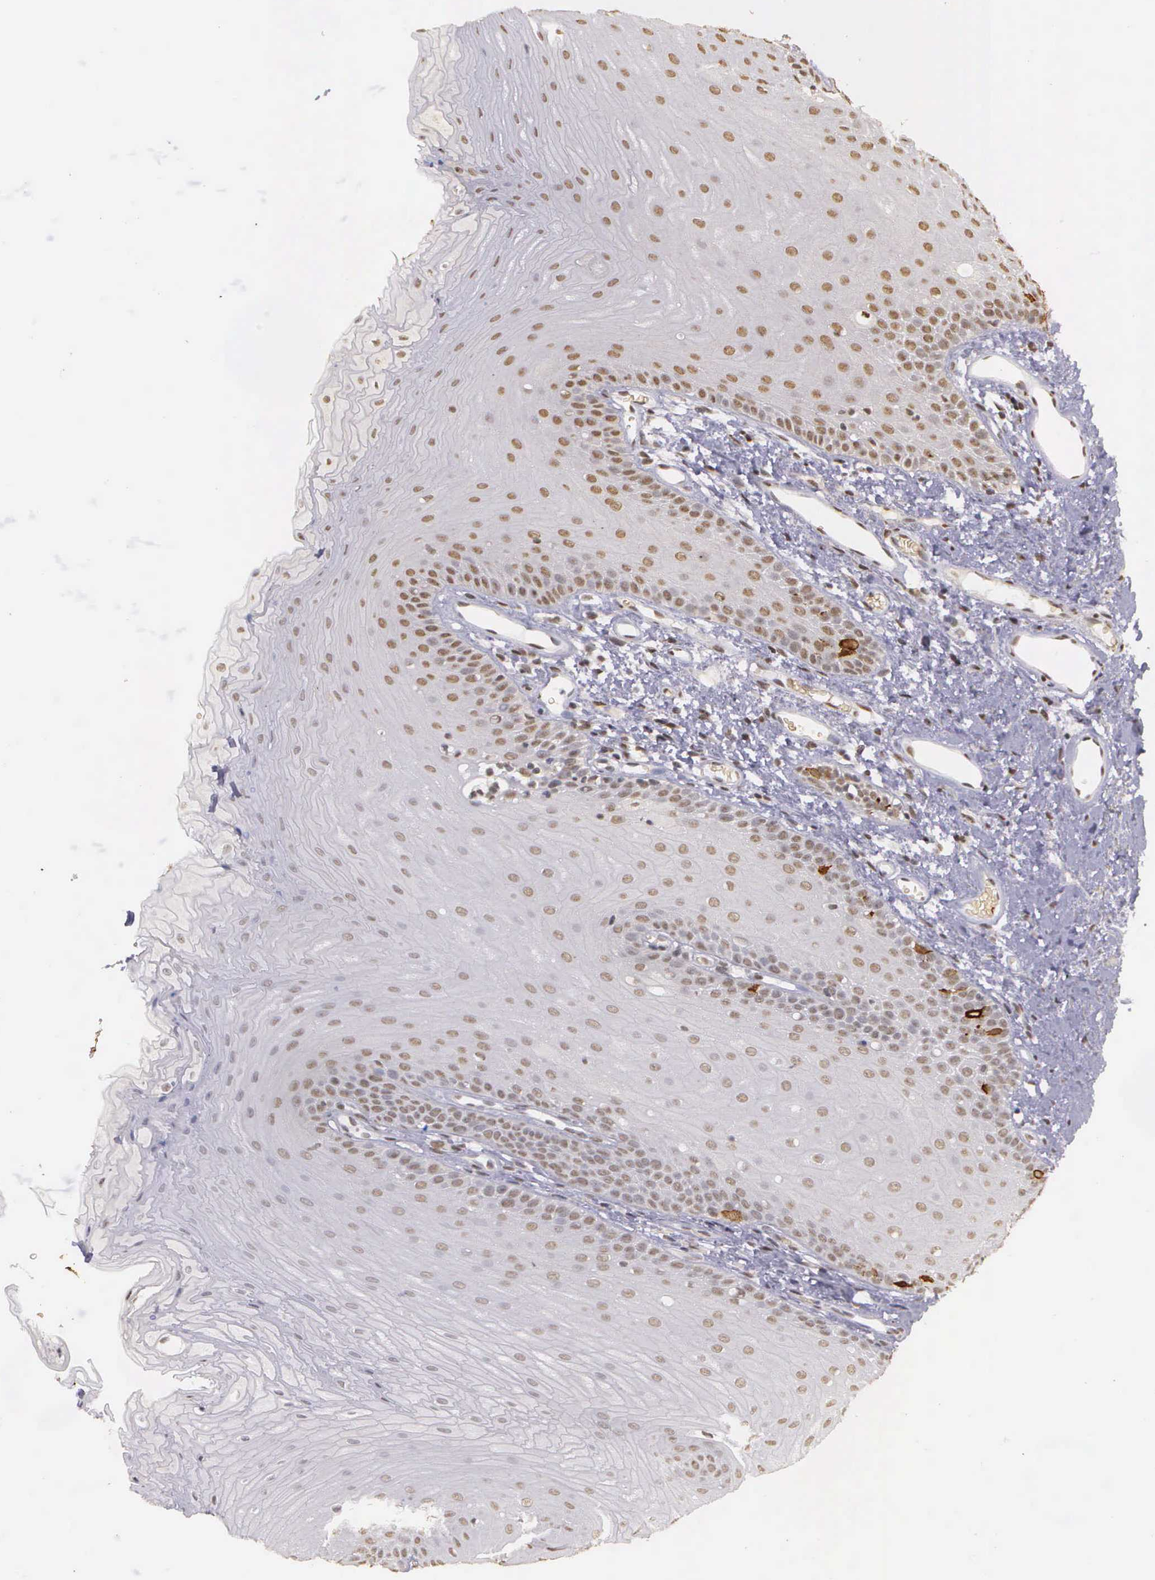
{"staining": {"intensity": "weak", "quantity": "25%-75%", "location": "nuclear"}, "tissue": "oral mucosa", "cell_type": "Squamous epithelial cells", "image_type": "normal", "snomed": [{"axis": "morphology", "description": "Normal tissue, NOS"}, {"axis": "topography", "description": "Oral tissue"}], "caption": "Oral mucosa stained for a protein exhibits weak nuclear positivity in squamous epithelial cells. (DAB IHC, brown staining for protein, blue staining for nuclei).", "gene": "ARMCX5", "patient": {"sex": "male", "age": 52}}